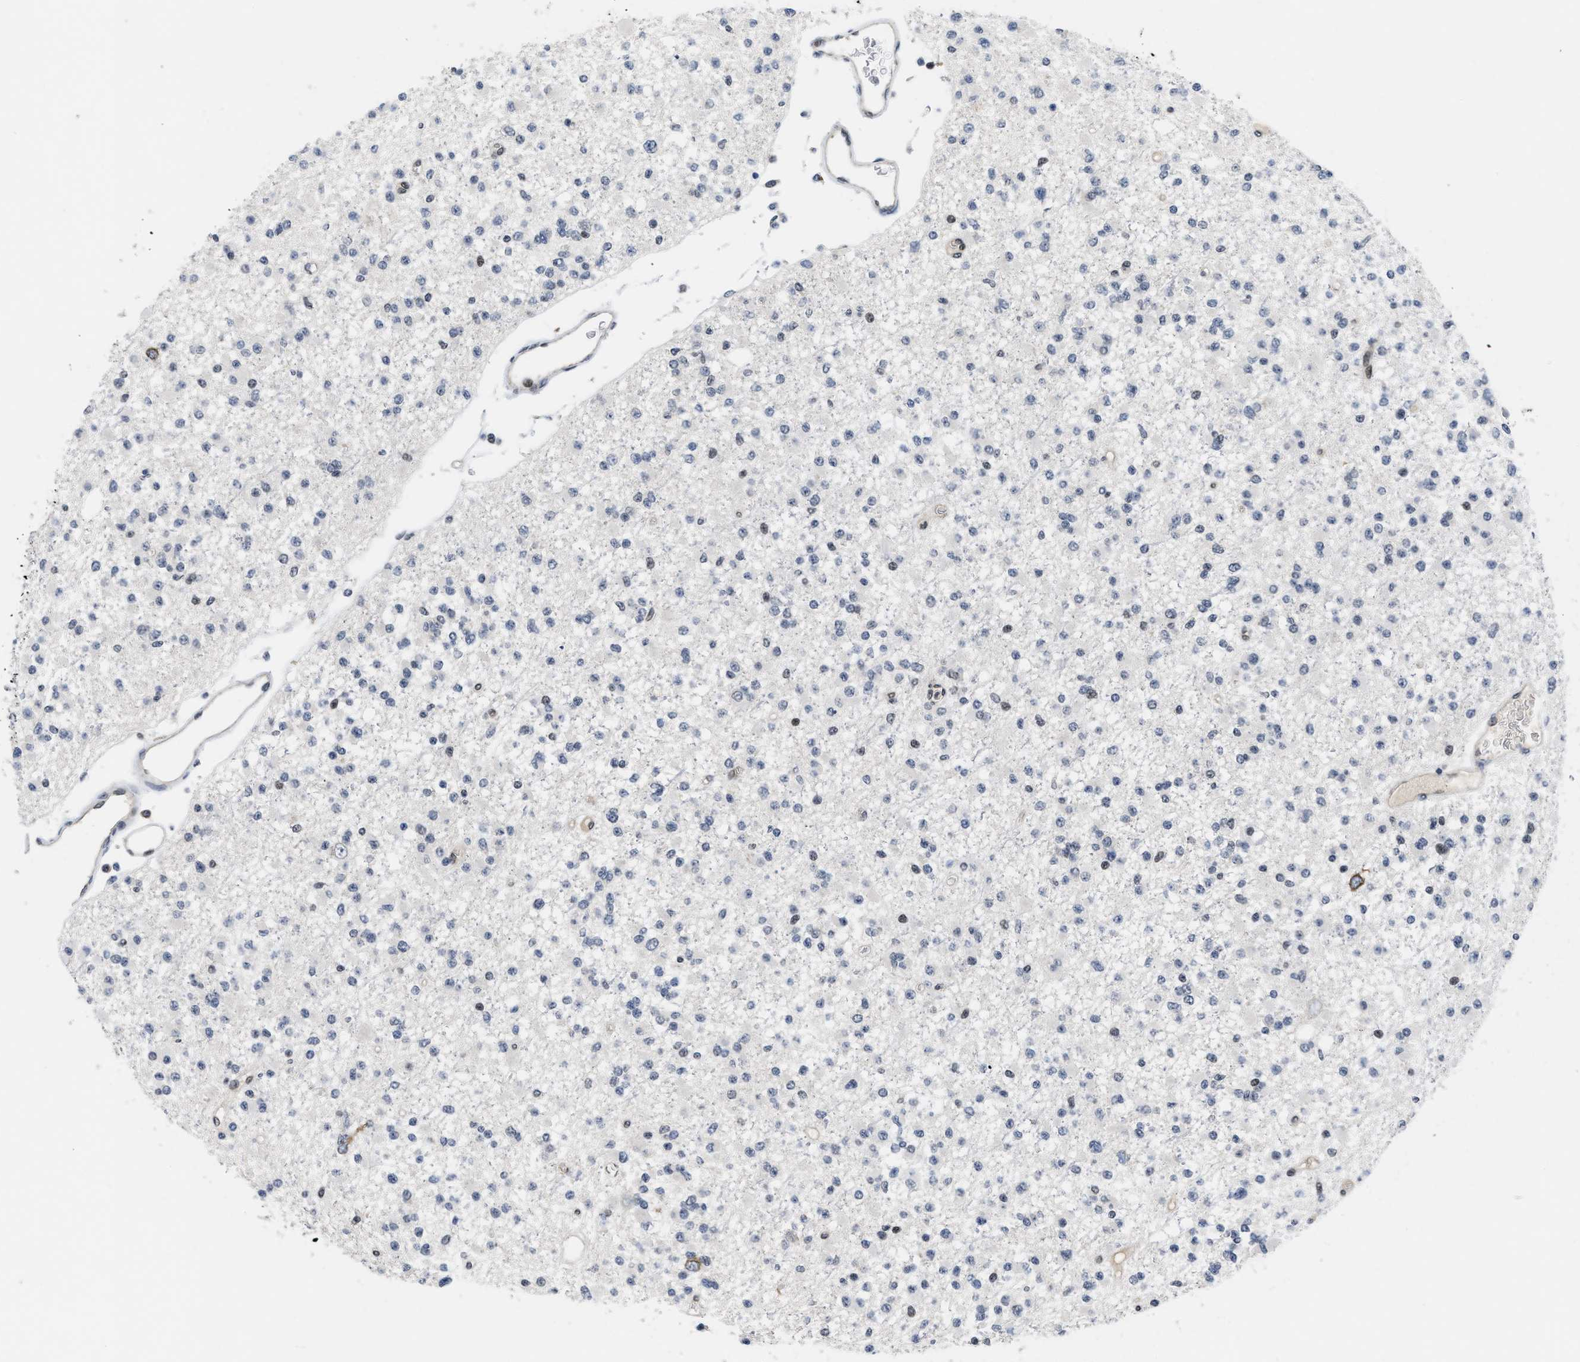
{"staining": {"intensity": "moderate", "quantity": "<25%", "location": "cytoplasmic/membranous,nuclear"}, "tissue": "glioma", "cell_type": "Tumor cells", "image_type": "cancer", "snomed": [{"axis": "morphology", "description": "Glioma, malignant, Low grade"}, {"axis": "topography", "description": "Brain"}], "caption": "DAB (3,3'-diaminobenzidine) immunohistochemical staining of malignant glioma (low-grade) exhibits moderate cytoplasmic/membranous and nuclear protein staining in approximately <25% of tumor cells.", "gene": "HIF1A", "patient": {"sex": "female", "age": 22}}